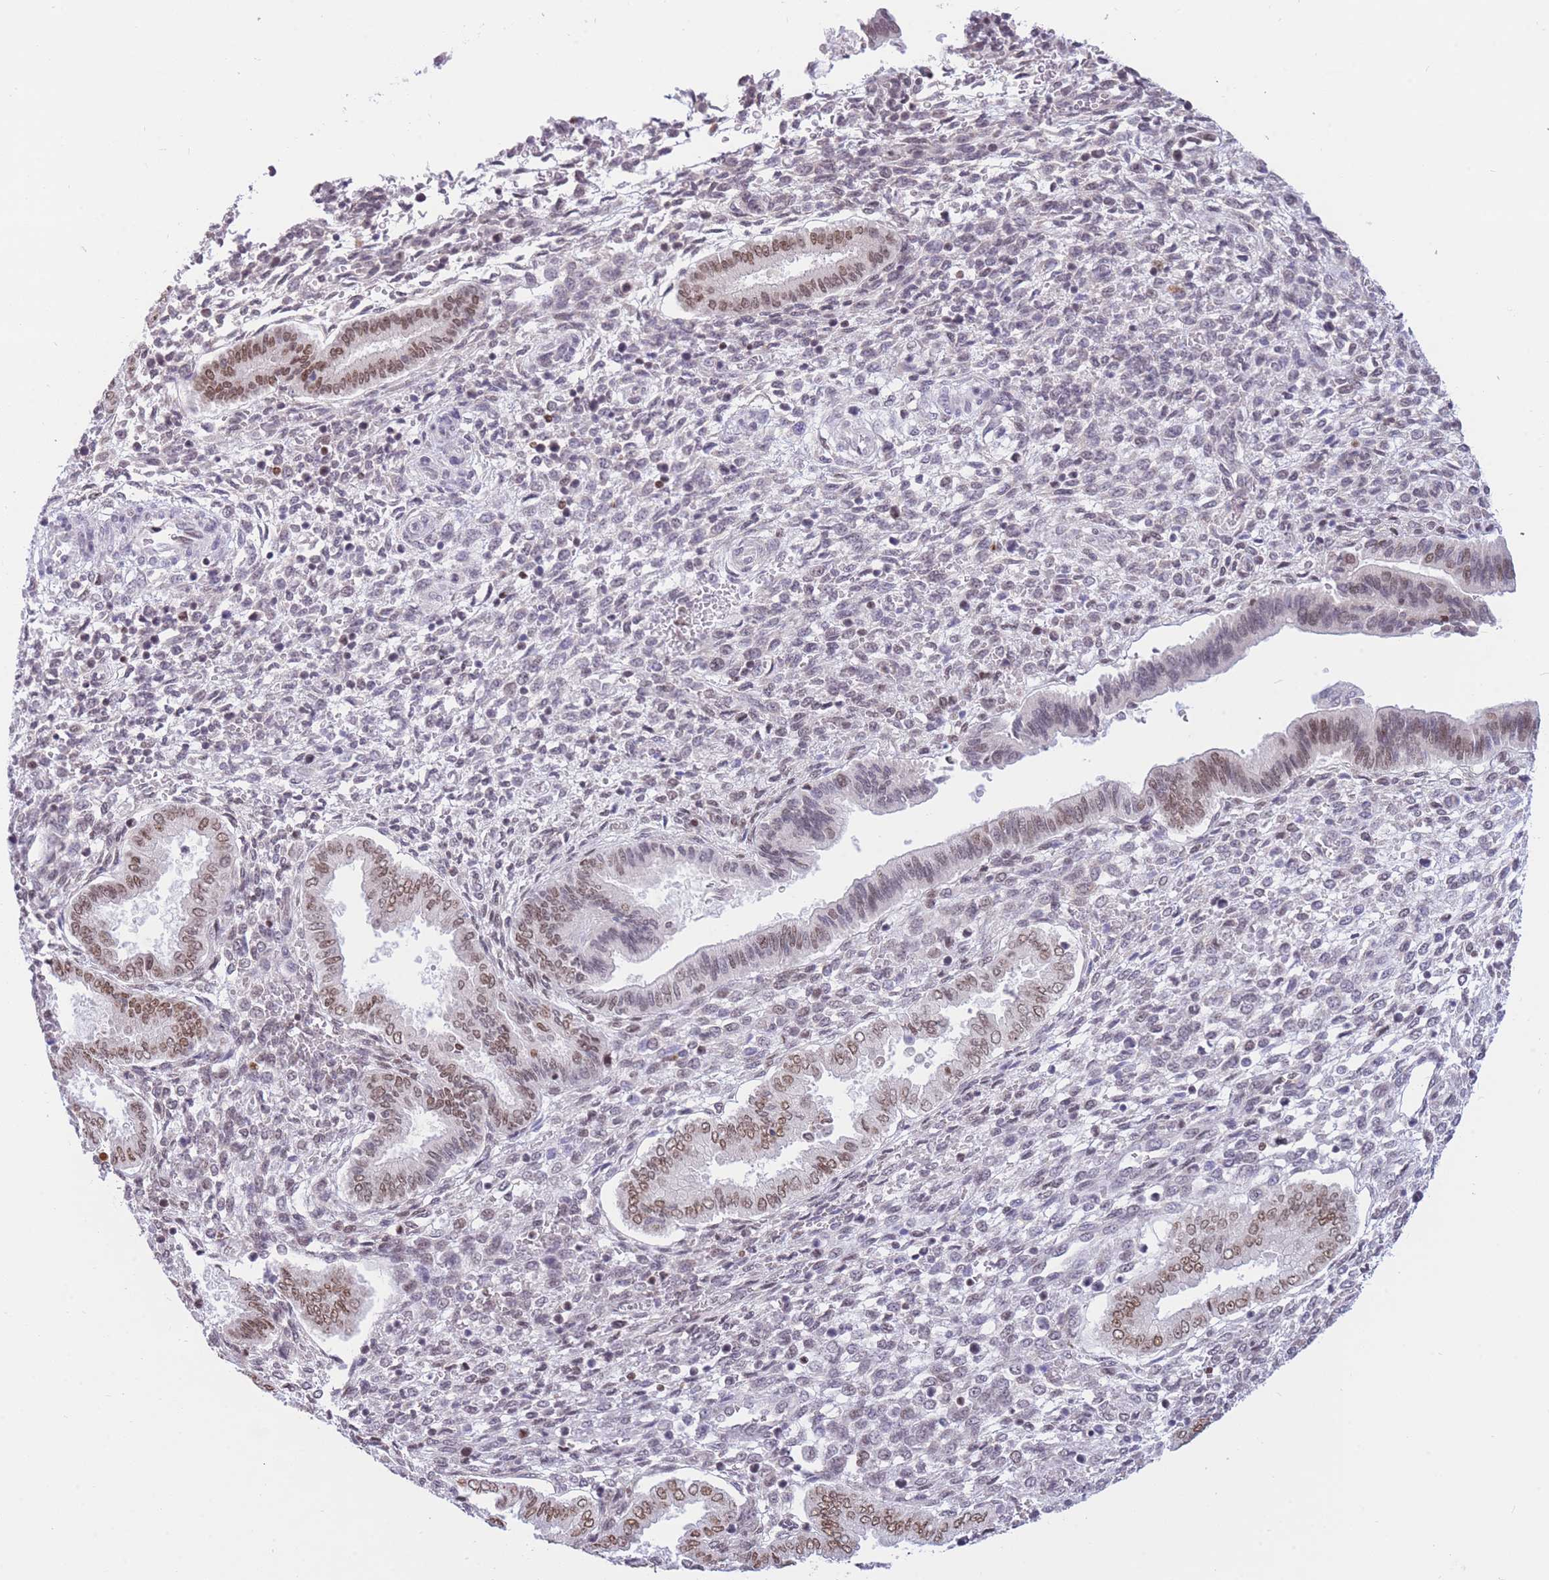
{"staining": {"intensity": "moderate", "quantity": "<25%", "location": "nuclear"}, "tissue": "endometrium", "cell_type": "Cells in endometrial stroma", "image_type": "normal", "snomed": [{"axis": "morphology", "description": "Normal tissue, NOS"}, {"axis": "topography", "description": "Endometrium"}], "caption": "Moderate nuclear protein expression is identified in about <25% of cells in endometrial stroma in endometrium.", "gene": "HMGN1", "patient": {"sex": "female", "age": 24}}